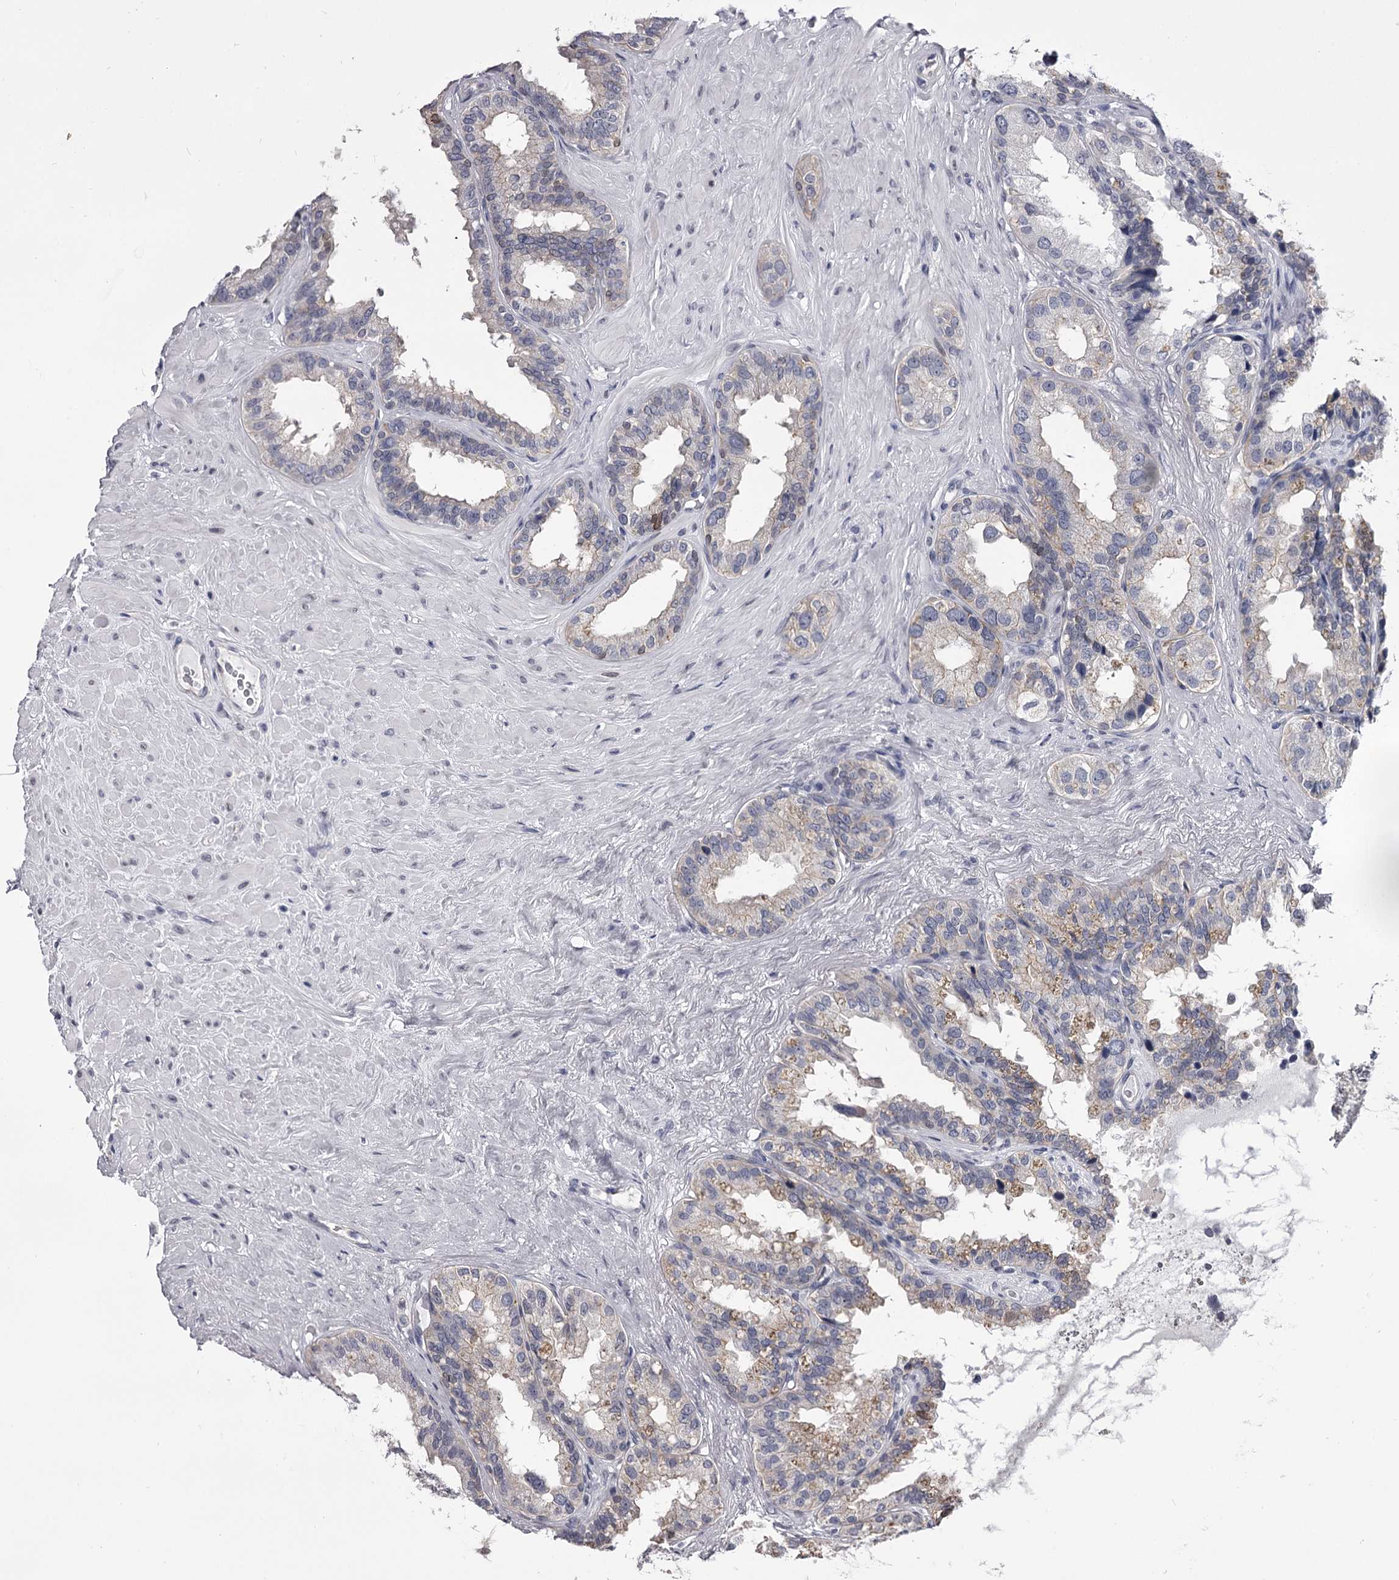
{"staining": {"intensity": "negative", "quantity": "none", "location": "none"}, "tissue": "seminal vesicle", "cell_type": "Glandular cells", "image_type": "normal", "snomed": [{"axis": "morphology", "description": "Normal tissue, NOS"}, {"axis": "topography", "description": "Seminal veicle"}], "caption": "IHC histopathology image of normal seminal vesicle: human seminal vesicle stained with DAB (3,3'-diaminobenzidine) displays no significant protein staining in glandular cells.", "gene": "OVOL2", "patient": {"sex": "male", "age": 80}}